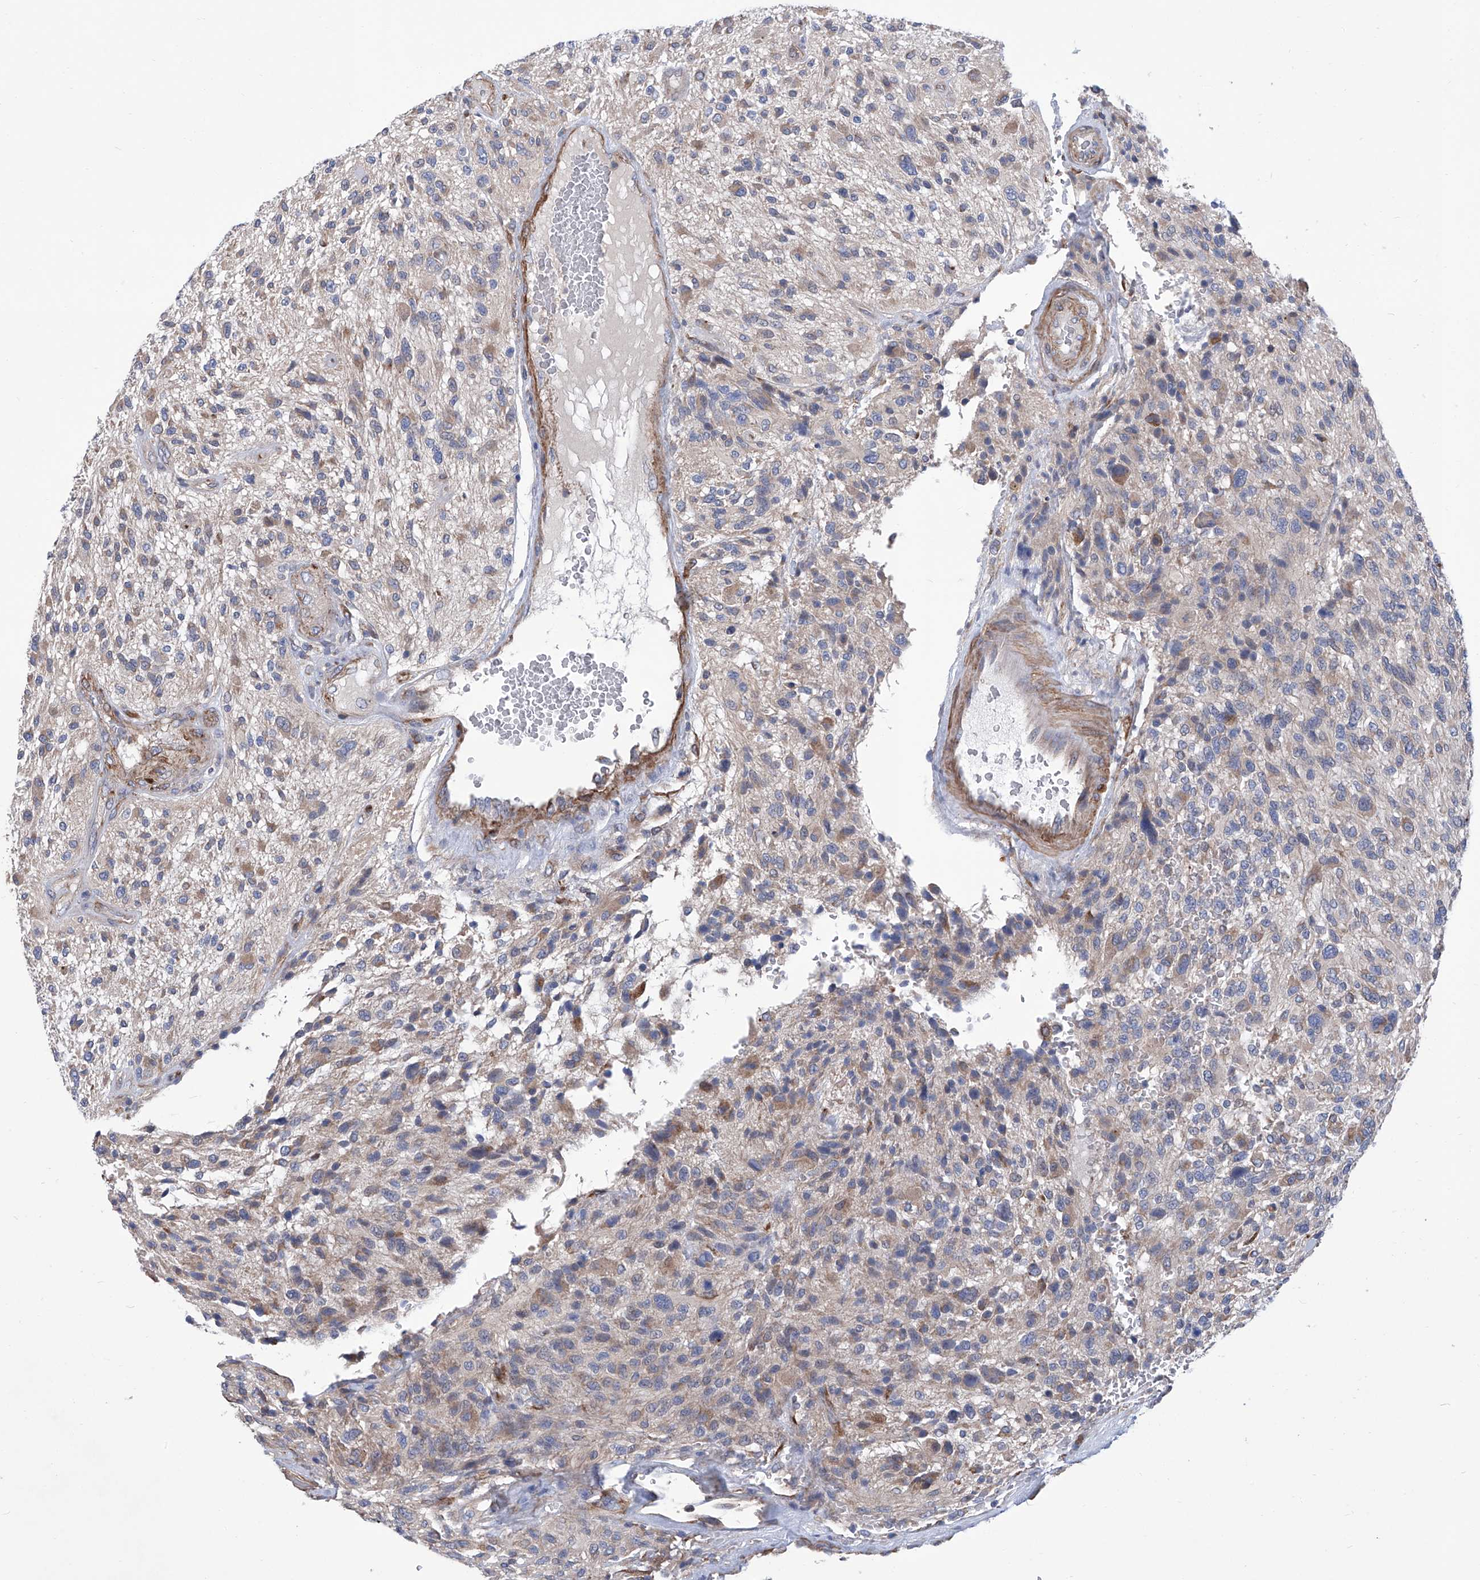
{"staining": {"intensity": "weak", "quantity": "25%-75%", "location": "cytoplasmic/membranous"}, "tissue": "glioma", "cell_type": "Tumor cells", "image_type": "cancer", "snomed": [{"axis": "morphology", "description": "Glioma, malignant, High grade"}, {"axis": "topography", "description": "Brain"}], "caption": "Immunohistochemical staining of malignant high-grade glioma exhibits low levels of weak cytoplasmic/membranous expression in approximately 25%-75% of tumor cells. (IHC, brightfield microscopy, high magnification).", "gene": "SMS", "patient": {"sex": "male", "age": 47}}